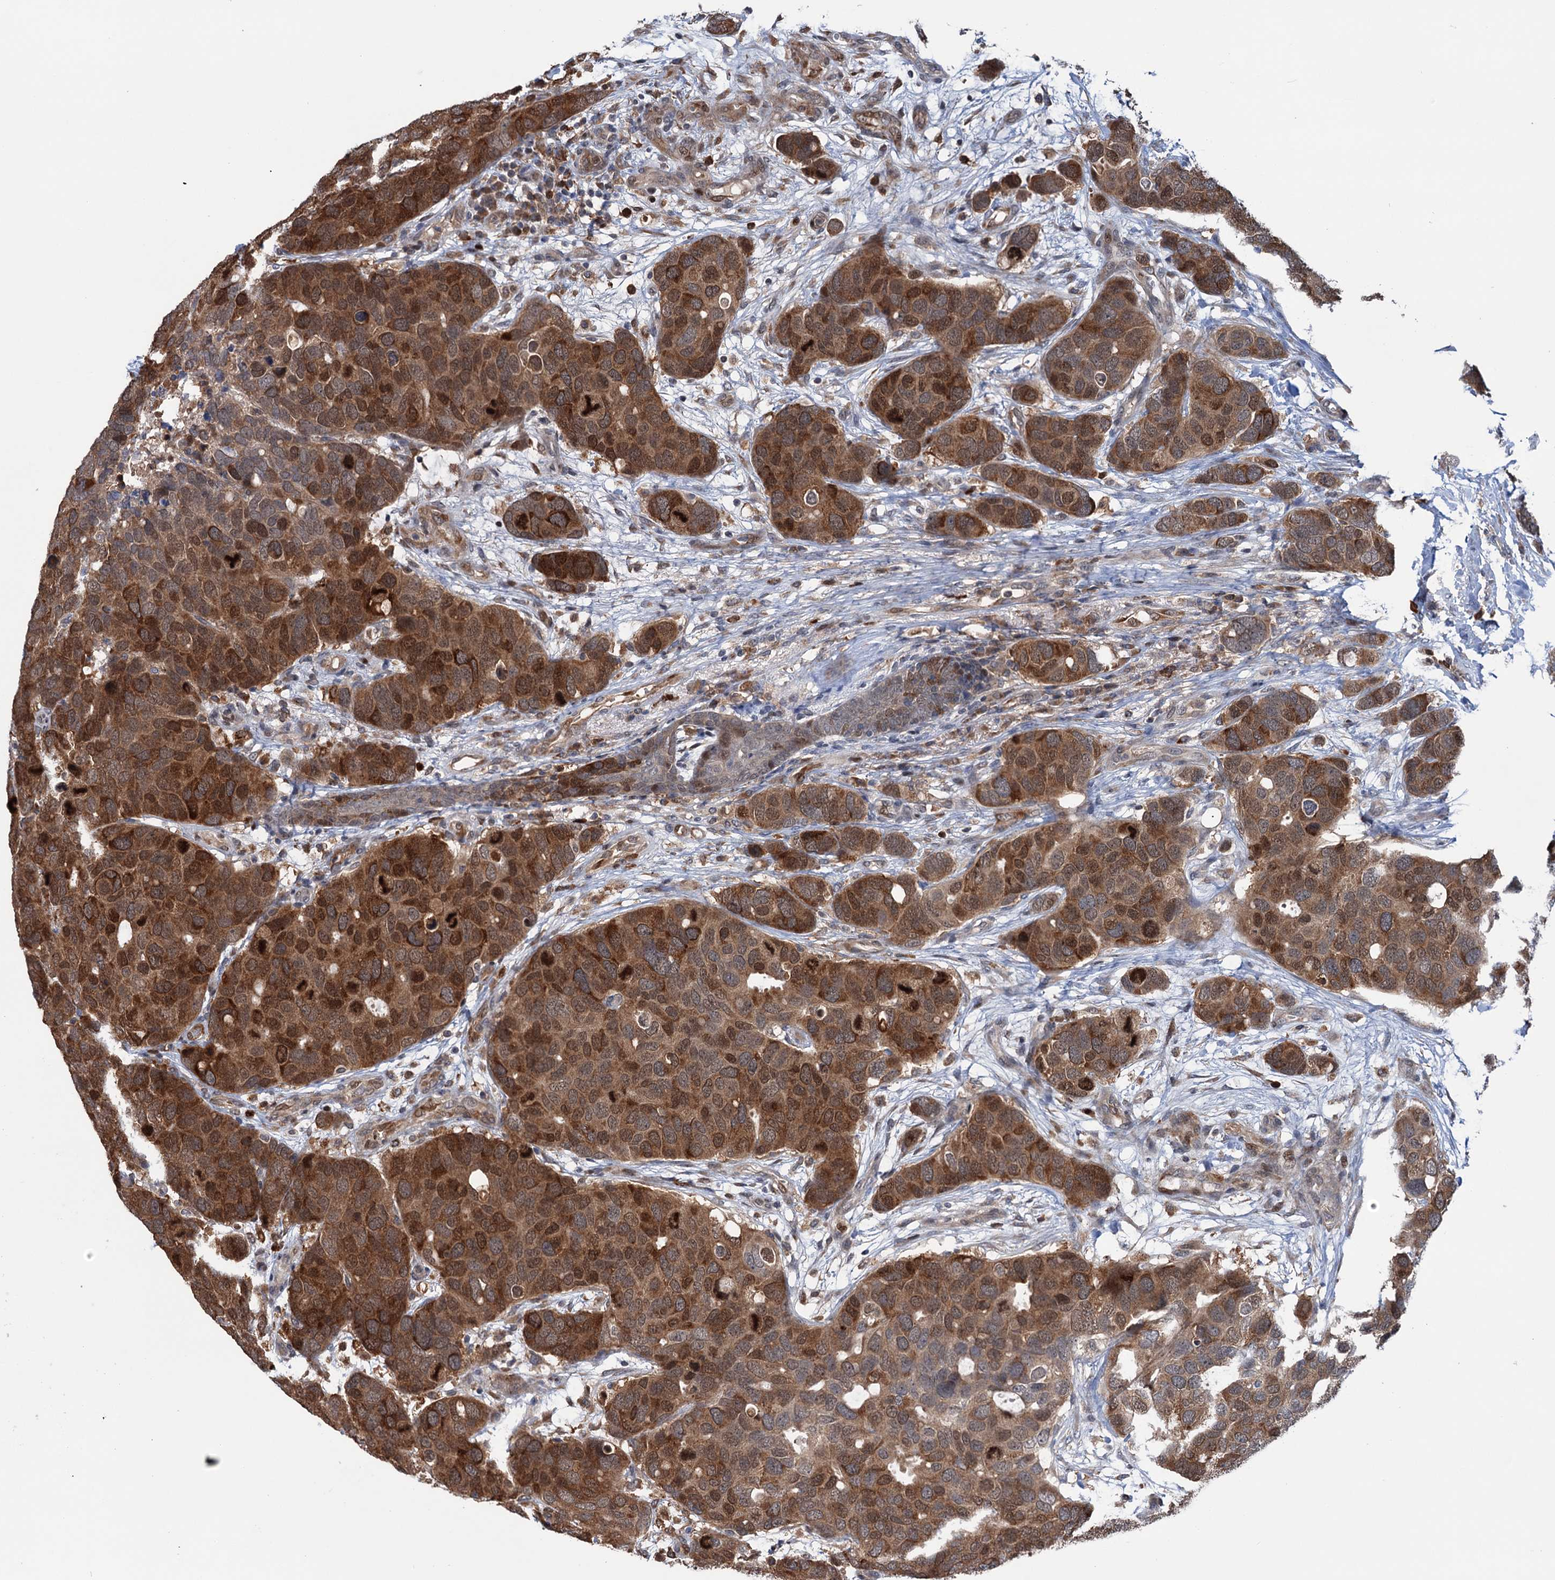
{"staining": {"intensity": "strong", "quantity": ">75%", "location": "cytoplasmic/membranous,nuclear"}, "tissue": "breast cancer", "cell_type": "Tumor cells", "image_type": "cancer", "snomed": [{"axis": "morphology", "description": "Duct carcinoma"}, {"axis": "topography", "description": "Breast"}], "caption": "Intraductal carcinoma (breast) tissue shows strong cytoplasmic/membranous and nuclear staining in about >75% of tumor cells", "gene": "NCAPD2", "patient": {"sex": "female", "age": 83}}